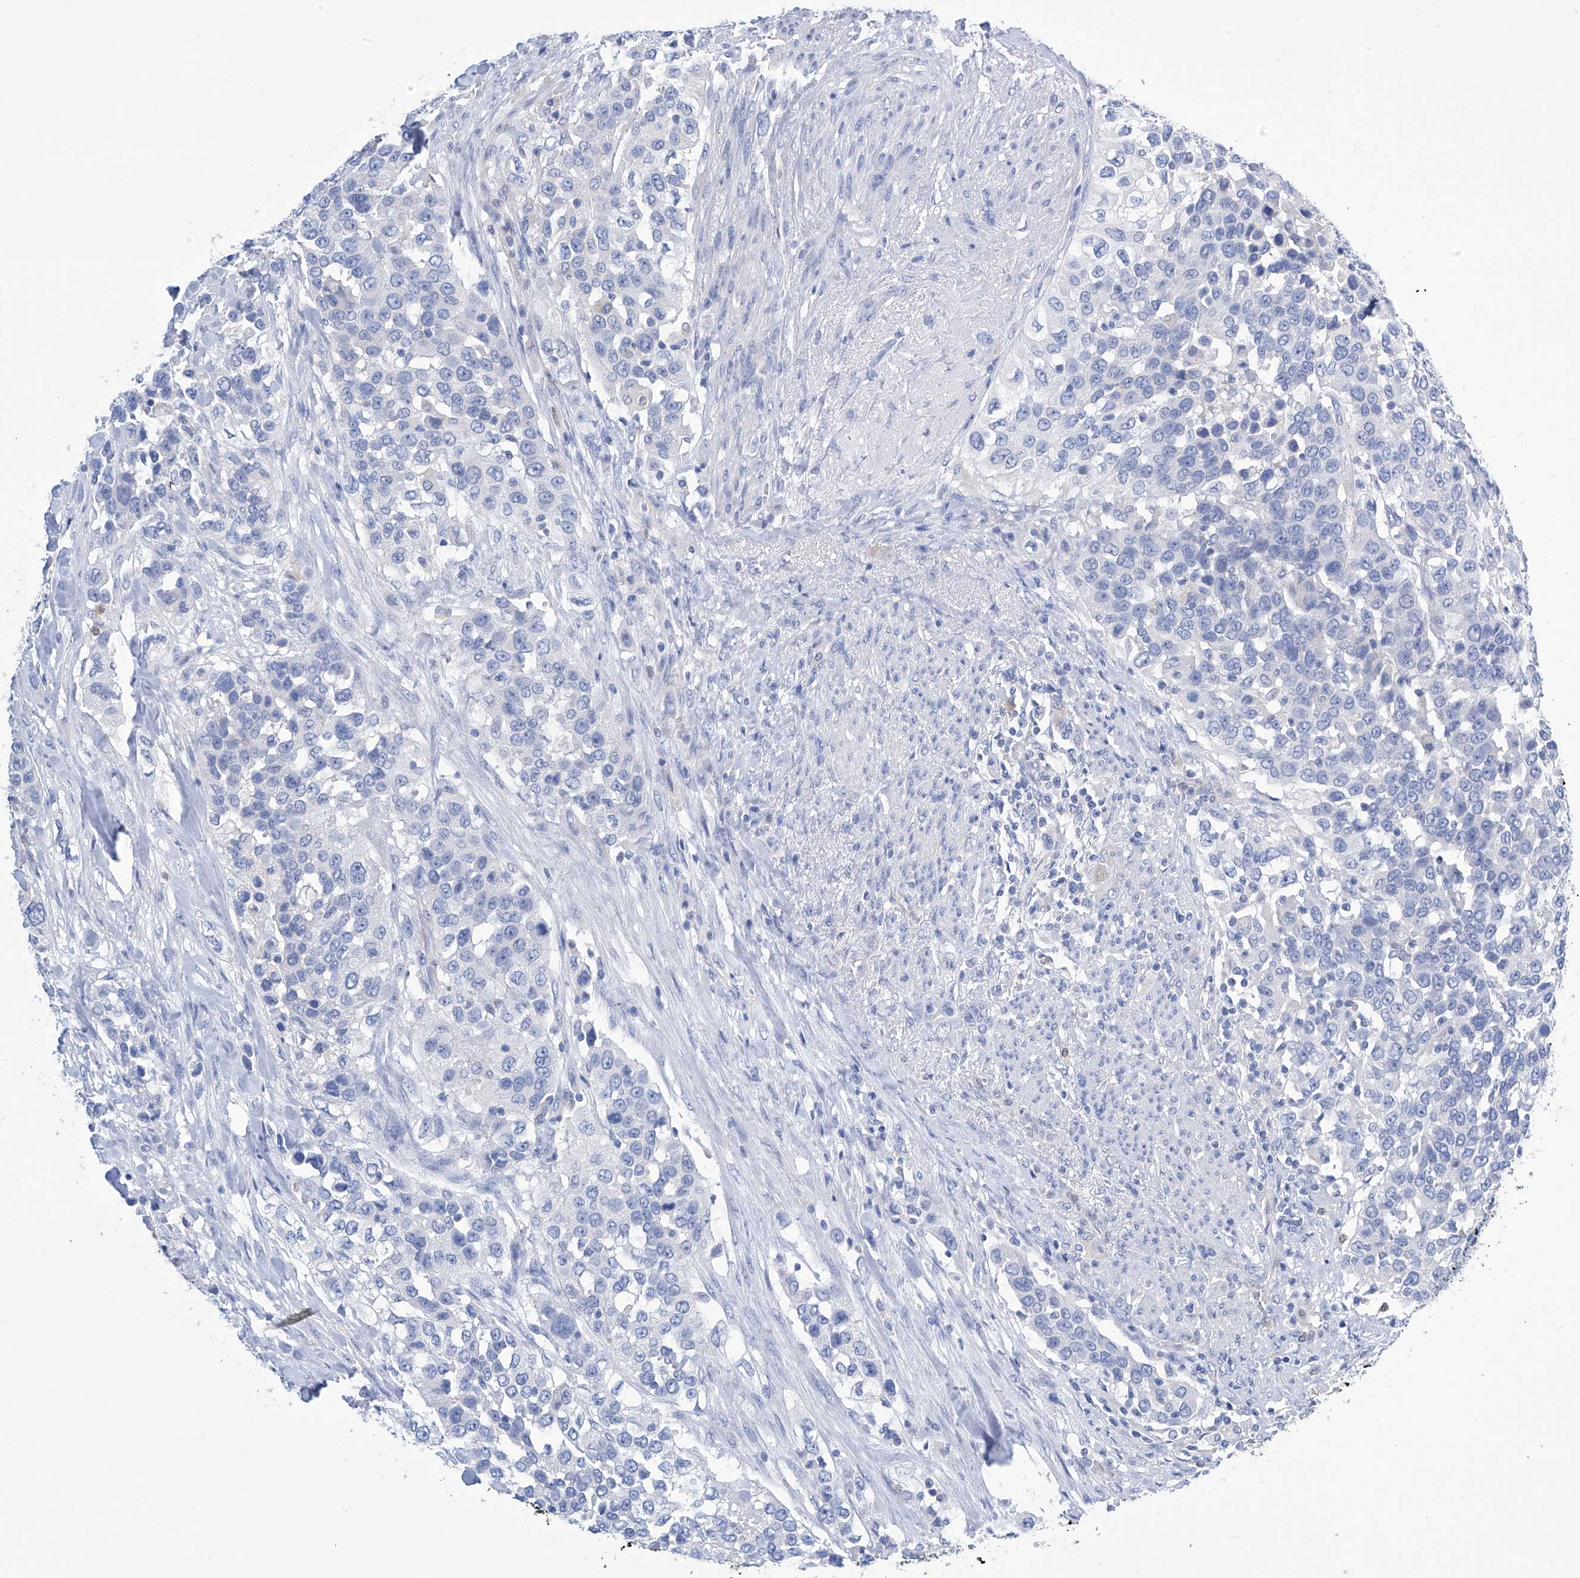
{"staining": {"intensity": "negative", "quantity": "none", "location": "none"}, "tissue": "urothelial cancer", "cell_type": "Tumor cells", "image_type": "cancer", "snomed": [{"axis": "morphology", "description": "Urothelial carcinoma, High grade"}, {"axis": "topography", "description": "Urinary bladder"}], "caption": "Immunohistochemistry (IHC) image of neoplastic tissue: urothelial cancer stained with DAB shows no significant protein staining in tumor cells. (DAB (3,3'-diaminobenzidine) immunohistochemistry visualized using brightfield microscopy, high magnification).", "gene": "IMPA2", "patient": {"sex": "female", "age": 80}}